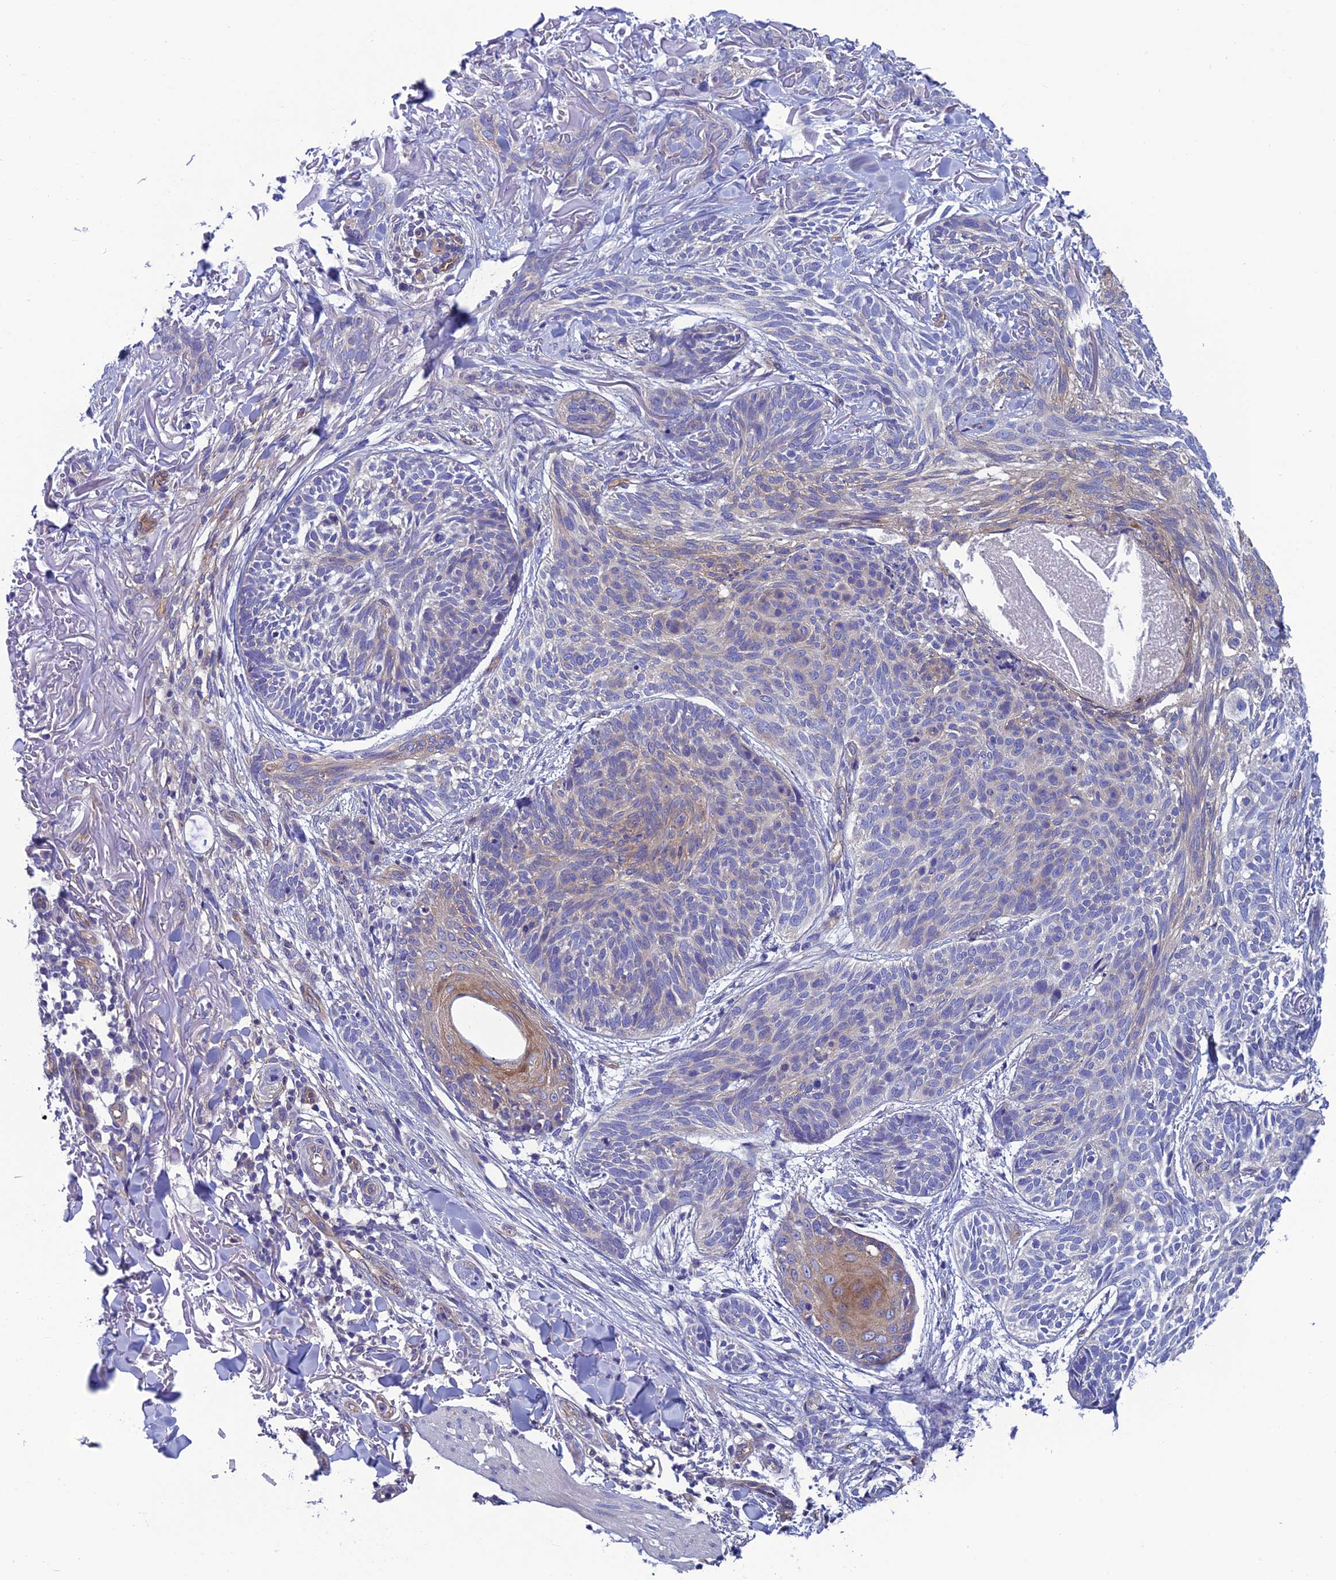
{"staining": {"intensity": "negative", "quantity": "none", "location": "none"}, "tissue": "skin cancer", "cell_type": "Tumor cells", "image_type": "cancer", "snomed": [{"axis": "morphology", "description": "Normal tissue, NOS"}, {"axis": "morphology", "description": "Basal cell carcinoma"}, {"axis": "topography", "description": "Skin"}], "caption": "A histopathology image of skin cancer stained for a protein shows no brown staining in tumor cells.", "gene": "PPFIA3", "patient": {"sex": "male", "age": 66}}